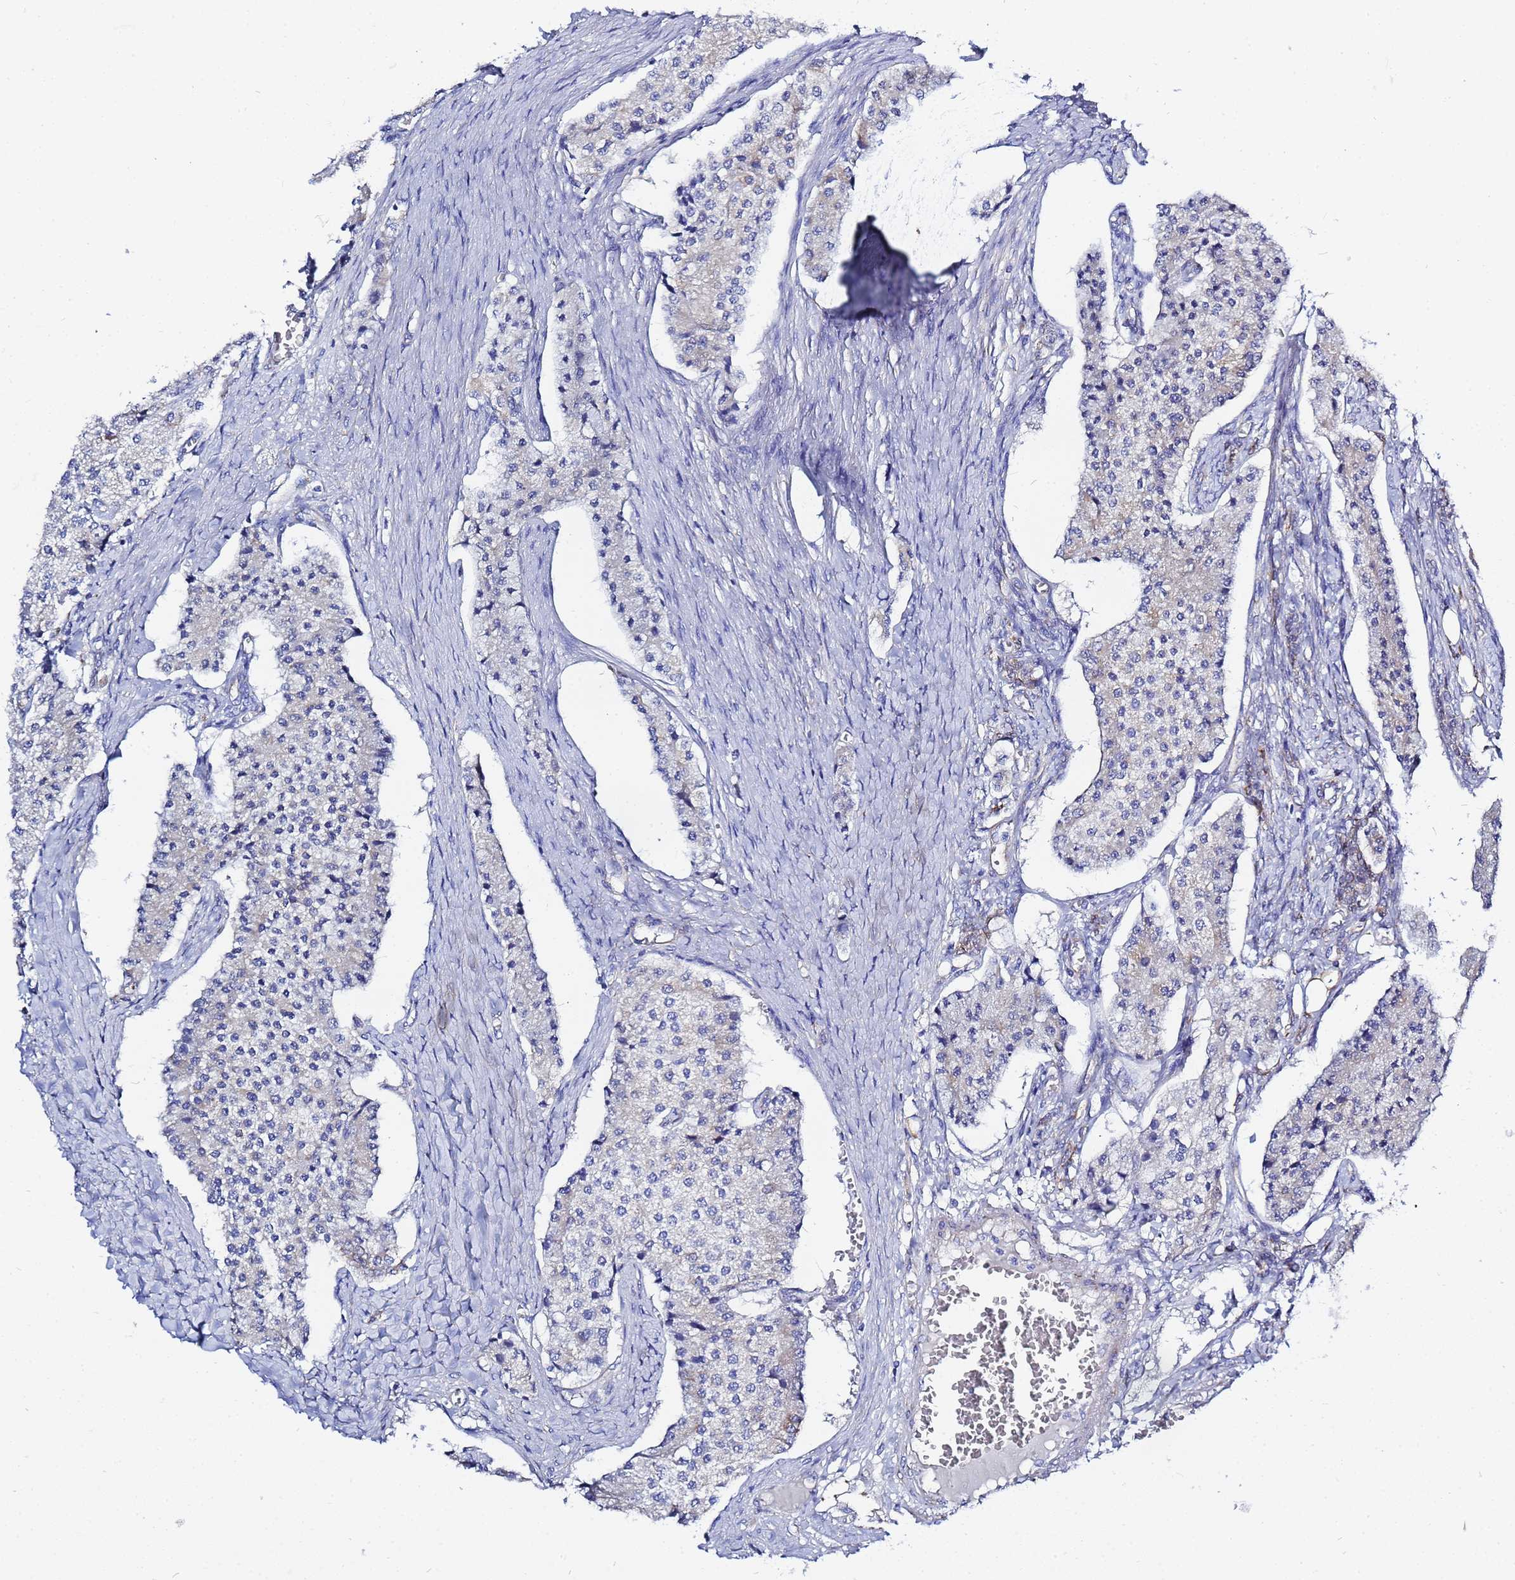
{"staining": {"intensity": "negative", "quantity": "none", "location": "none"}, "tissue": "carcinoid", "cell_type": "Tumor cells", "image_type": "cancer", "snomed": [{"axis": "morphology", "description": "Carcinoid, malignant, NOS"}, {"axis": "topography", "description": "Colon"}], "caption": "DAB (3,3'-diaminobenzidine) immunohistochemical staining of human carcinoid exhibits no significant positivity in tumor cells. The staining was performed using DAB (3,3'-diaminobenzidine) to visualize the protein expression in brown, while the nuclei were stained in blue with hematoxylin (Magnification: 20x).", "gene": "FAHD2A", "patient": {"sex": "female", "age": 52}}